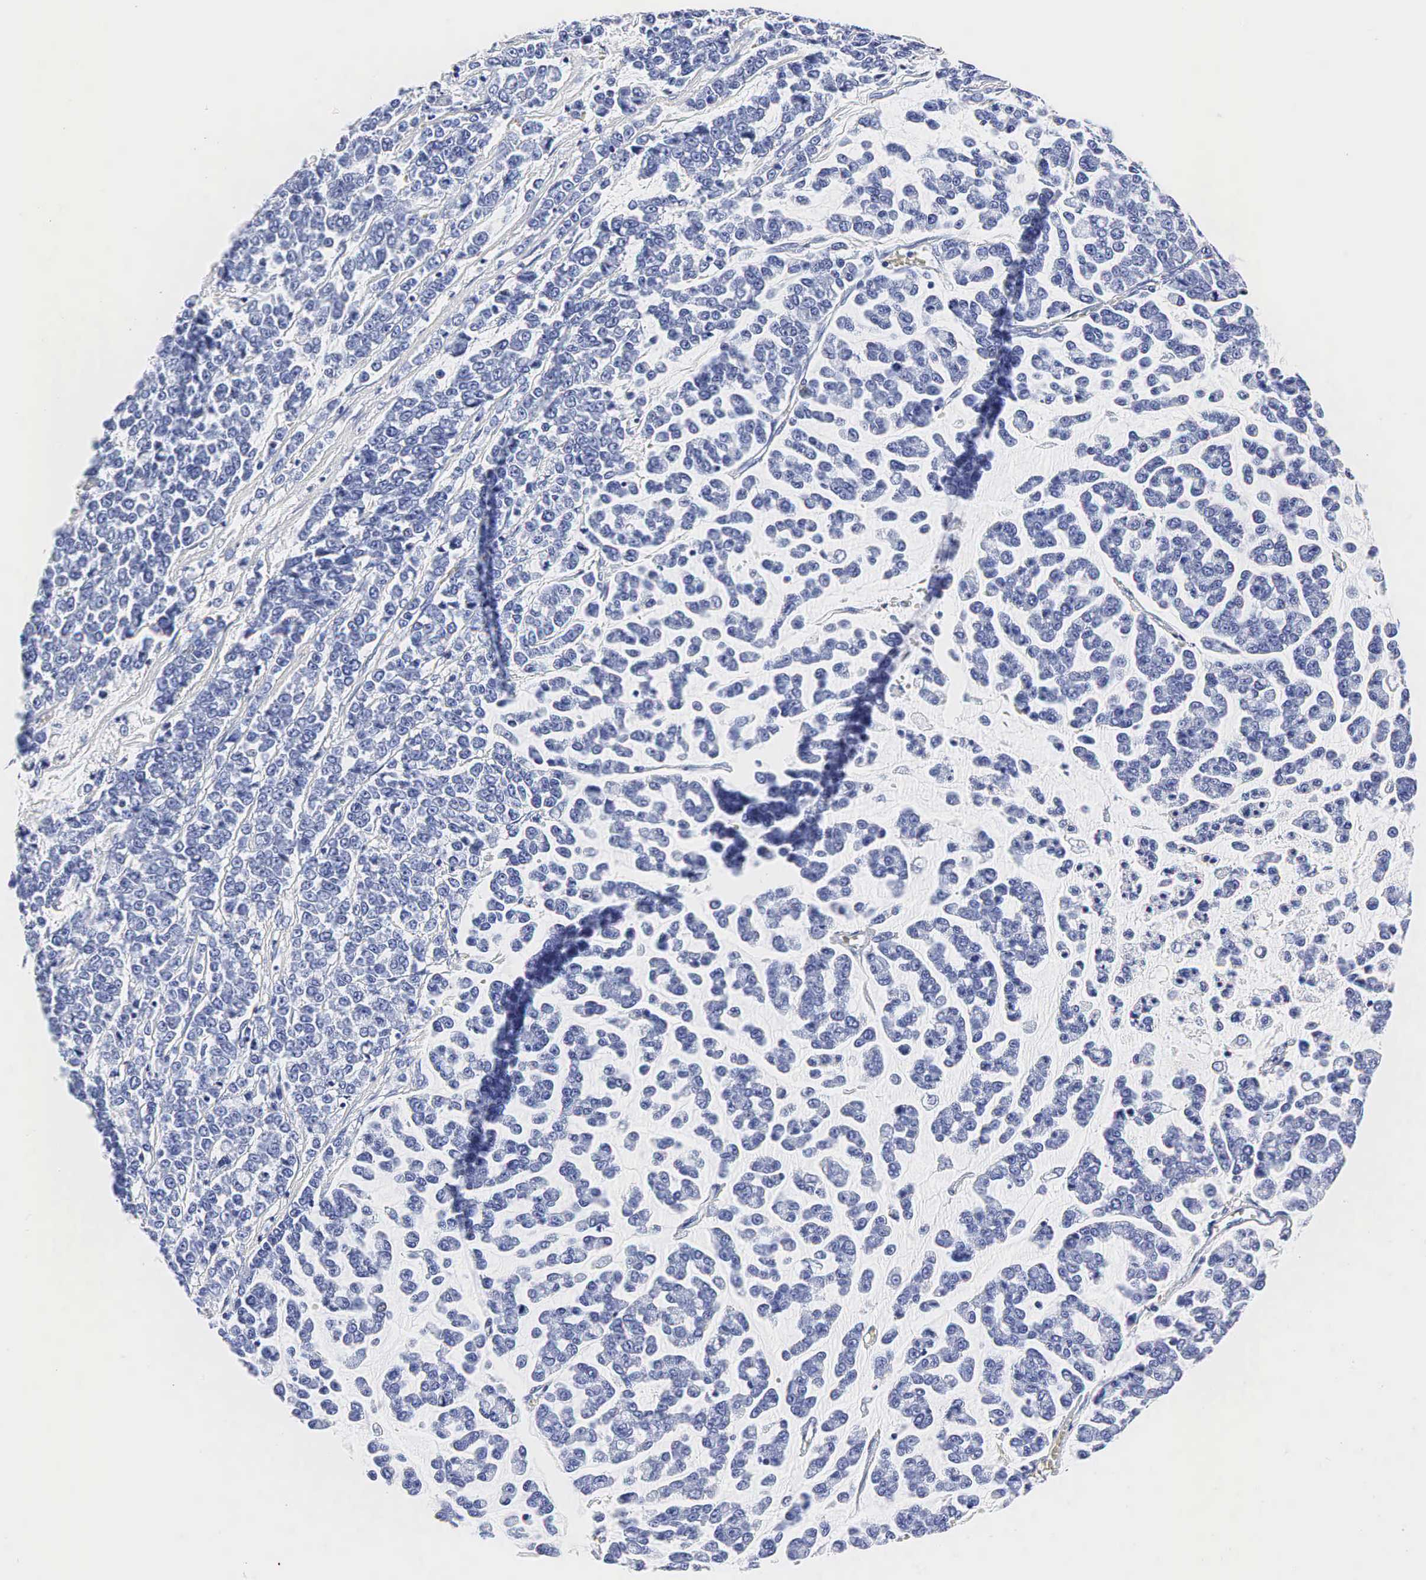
{"staining": {"intensity": "negative", "quantity": "none", "location": "none"}, "tissue": "liver cancer", "cell_type": "Tumor cells", "image_type": "cancer", "snomed": [{"axis": "morphology", "description": "Carcinoma, metastatic, NOS"}, {"axis": "topography", "description": "Liver"}], "caption": "Tumor cells show no significant protein positivity in liver metastatic carcinoma.", "gene": "TG", "patient": {"sex": "female", "age": 58}}